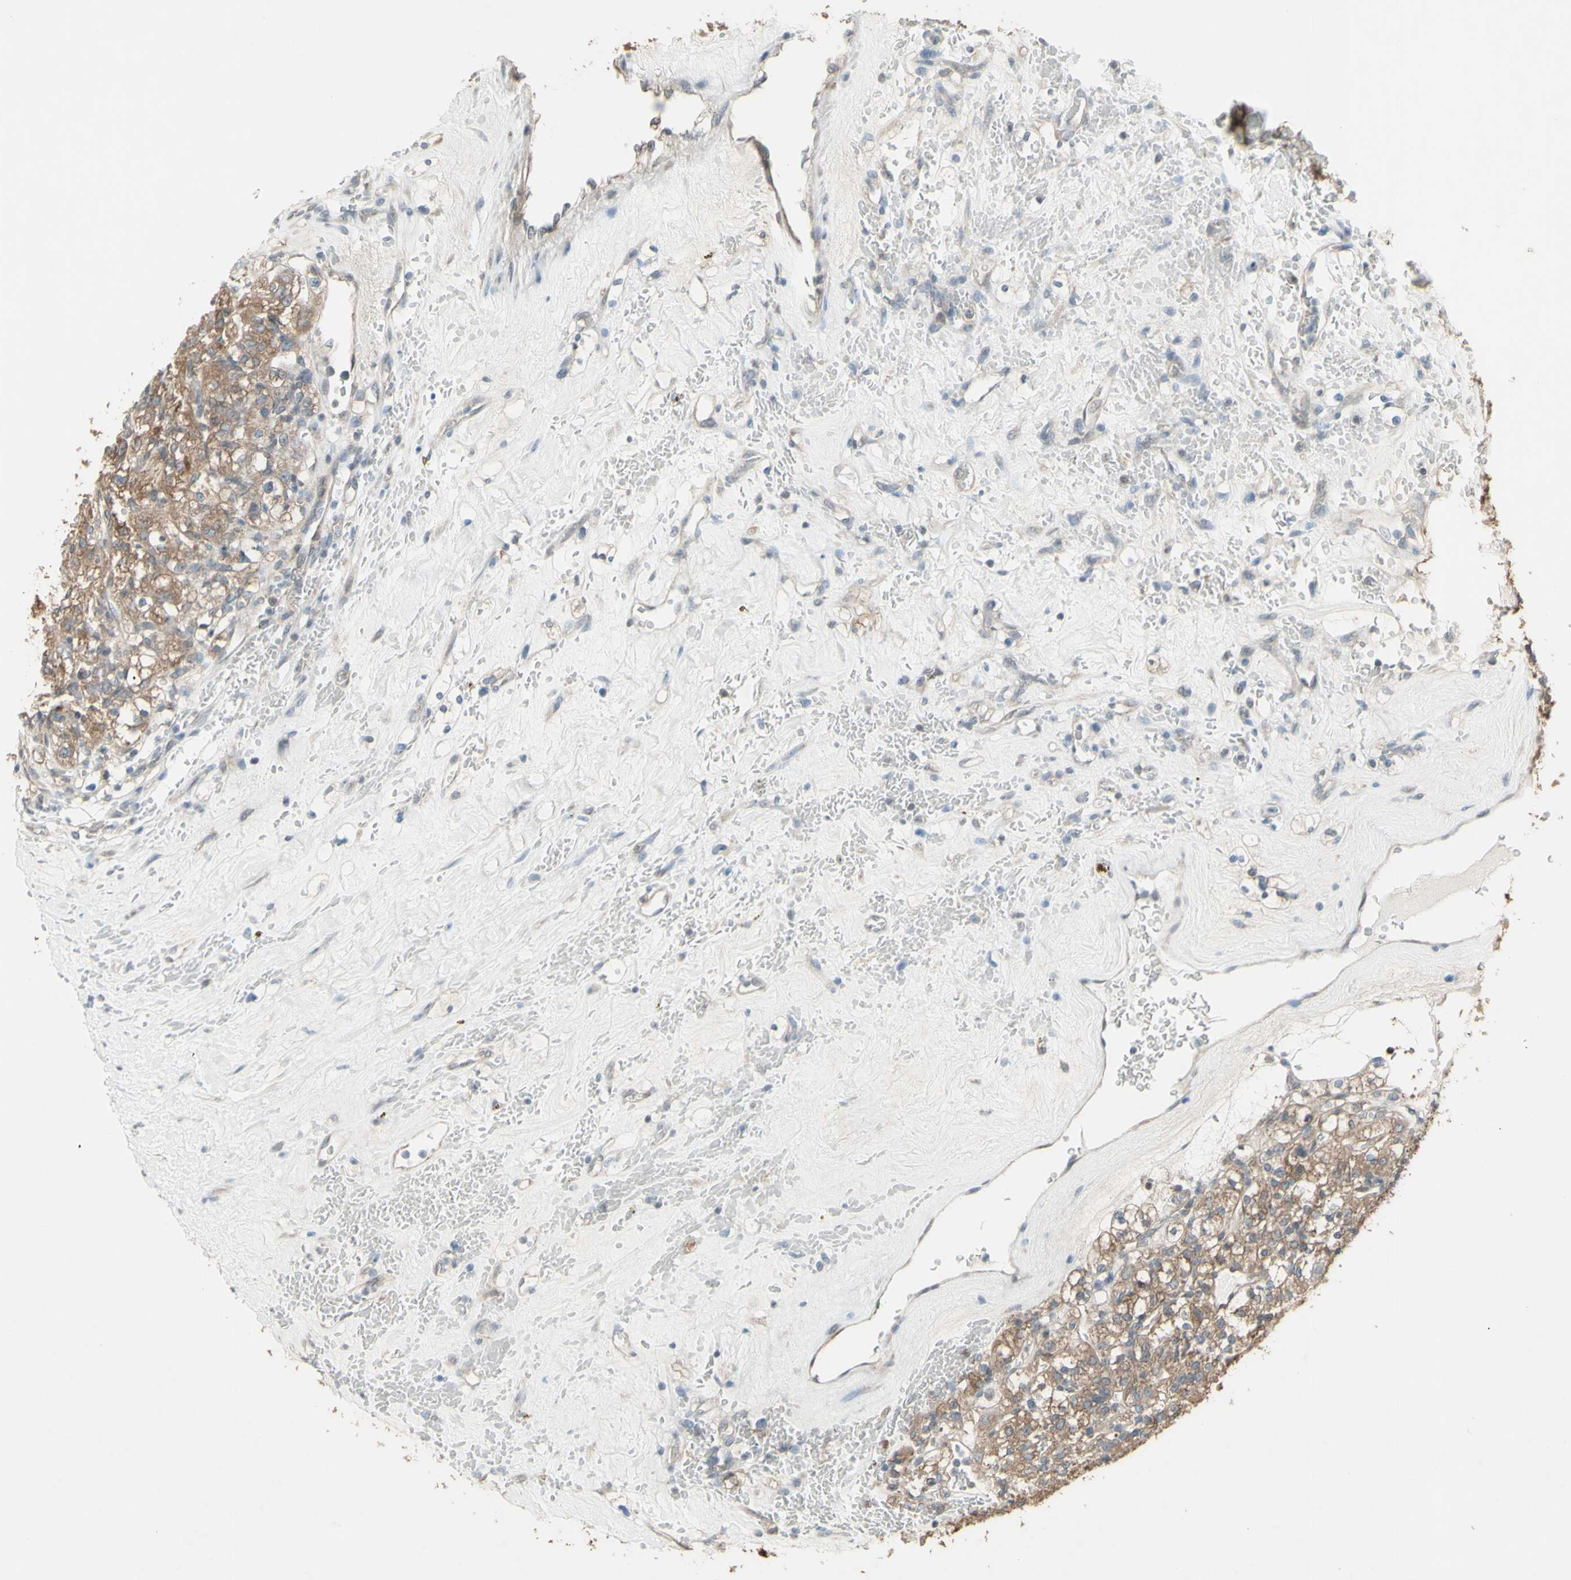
{"staining": {"intensity": "moderate", "quantity": ">75%", "location": "cytoplasmic/membranous"}, "tissue": "renal cancer", "cell_type": "Tumor cells", "image_type": "cancer", "snomed": [{"axis": "morphology", "description": "Normal tissue, NOS"}, {"axis": "morphology", "description": "Adenocarcinoma, NOS"}, {"axis": "topography", "description": "Kidney"}], "caption": "IHC micrograph of renal adenocarcinoma stained for a protein (brown), which shows medium levels of moderate cytoplasmic/membranous positivity in approximately >75% of tumor cells.", "gene": "FXYD3", "patient": {"sex": "female", "age": 72}}